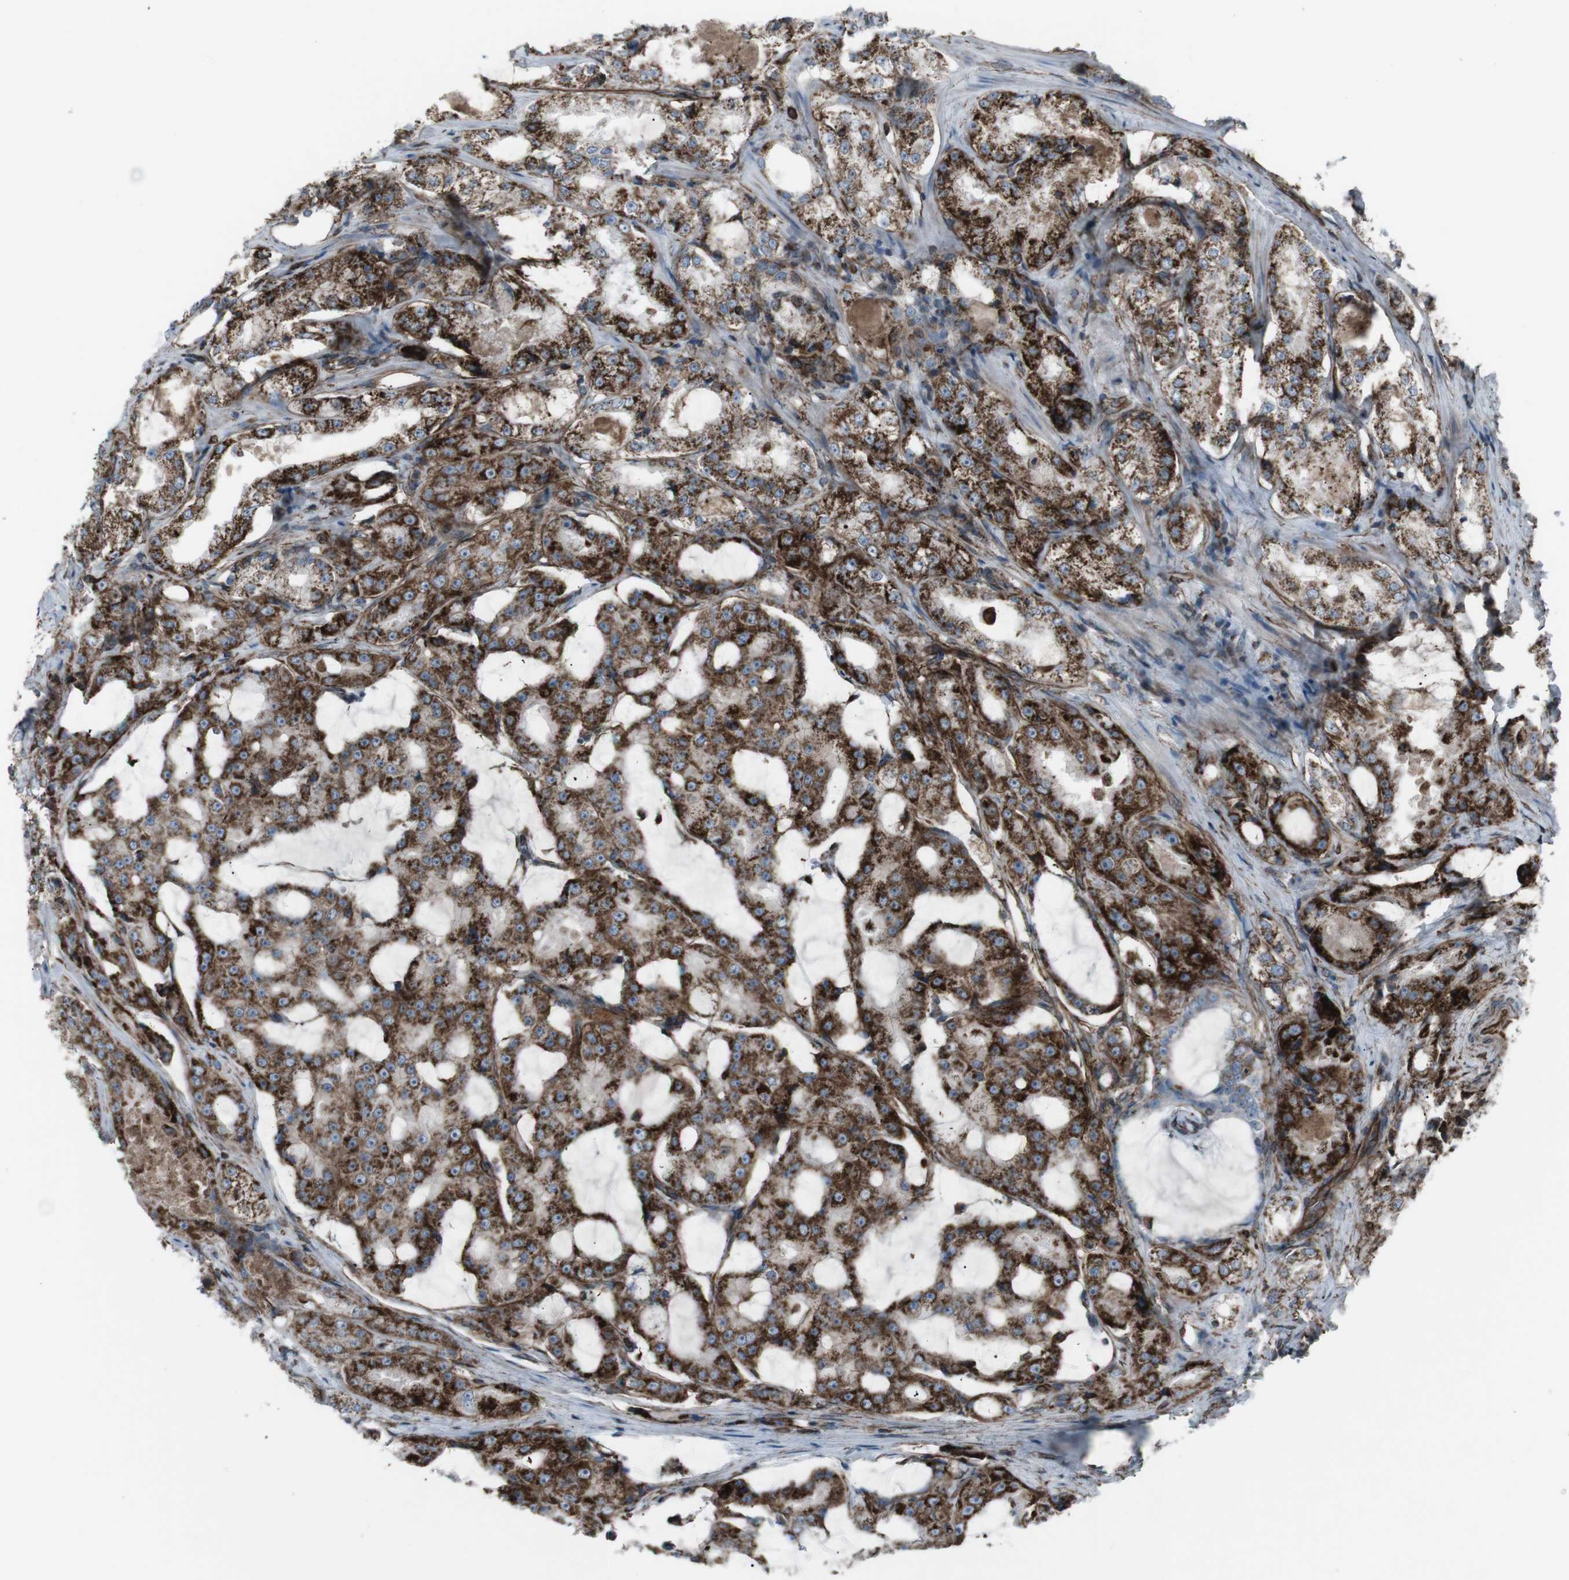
{"staining": {"intensity": "strong", "quantity": ">75%", "location": "cytoplasmic/membranous"}, "tissue": "prostate cancer", "cell_type": "Tumor cells", "image_type": "cancer", "snomed": [{"axis": "morphology", "description": "Adenocarcinoma, High grade"}, {"axis": "topography", "description": "Prostate"}], "caption": "Brown immunohistochemical staining in prostate high-grade adenocarcinoma demonstrates strong cytoplasmic/membranous expression in approximately >75% of tumor cells.", "gene": "TMEM141", "patient": {"sex": "male", "age": 73}}